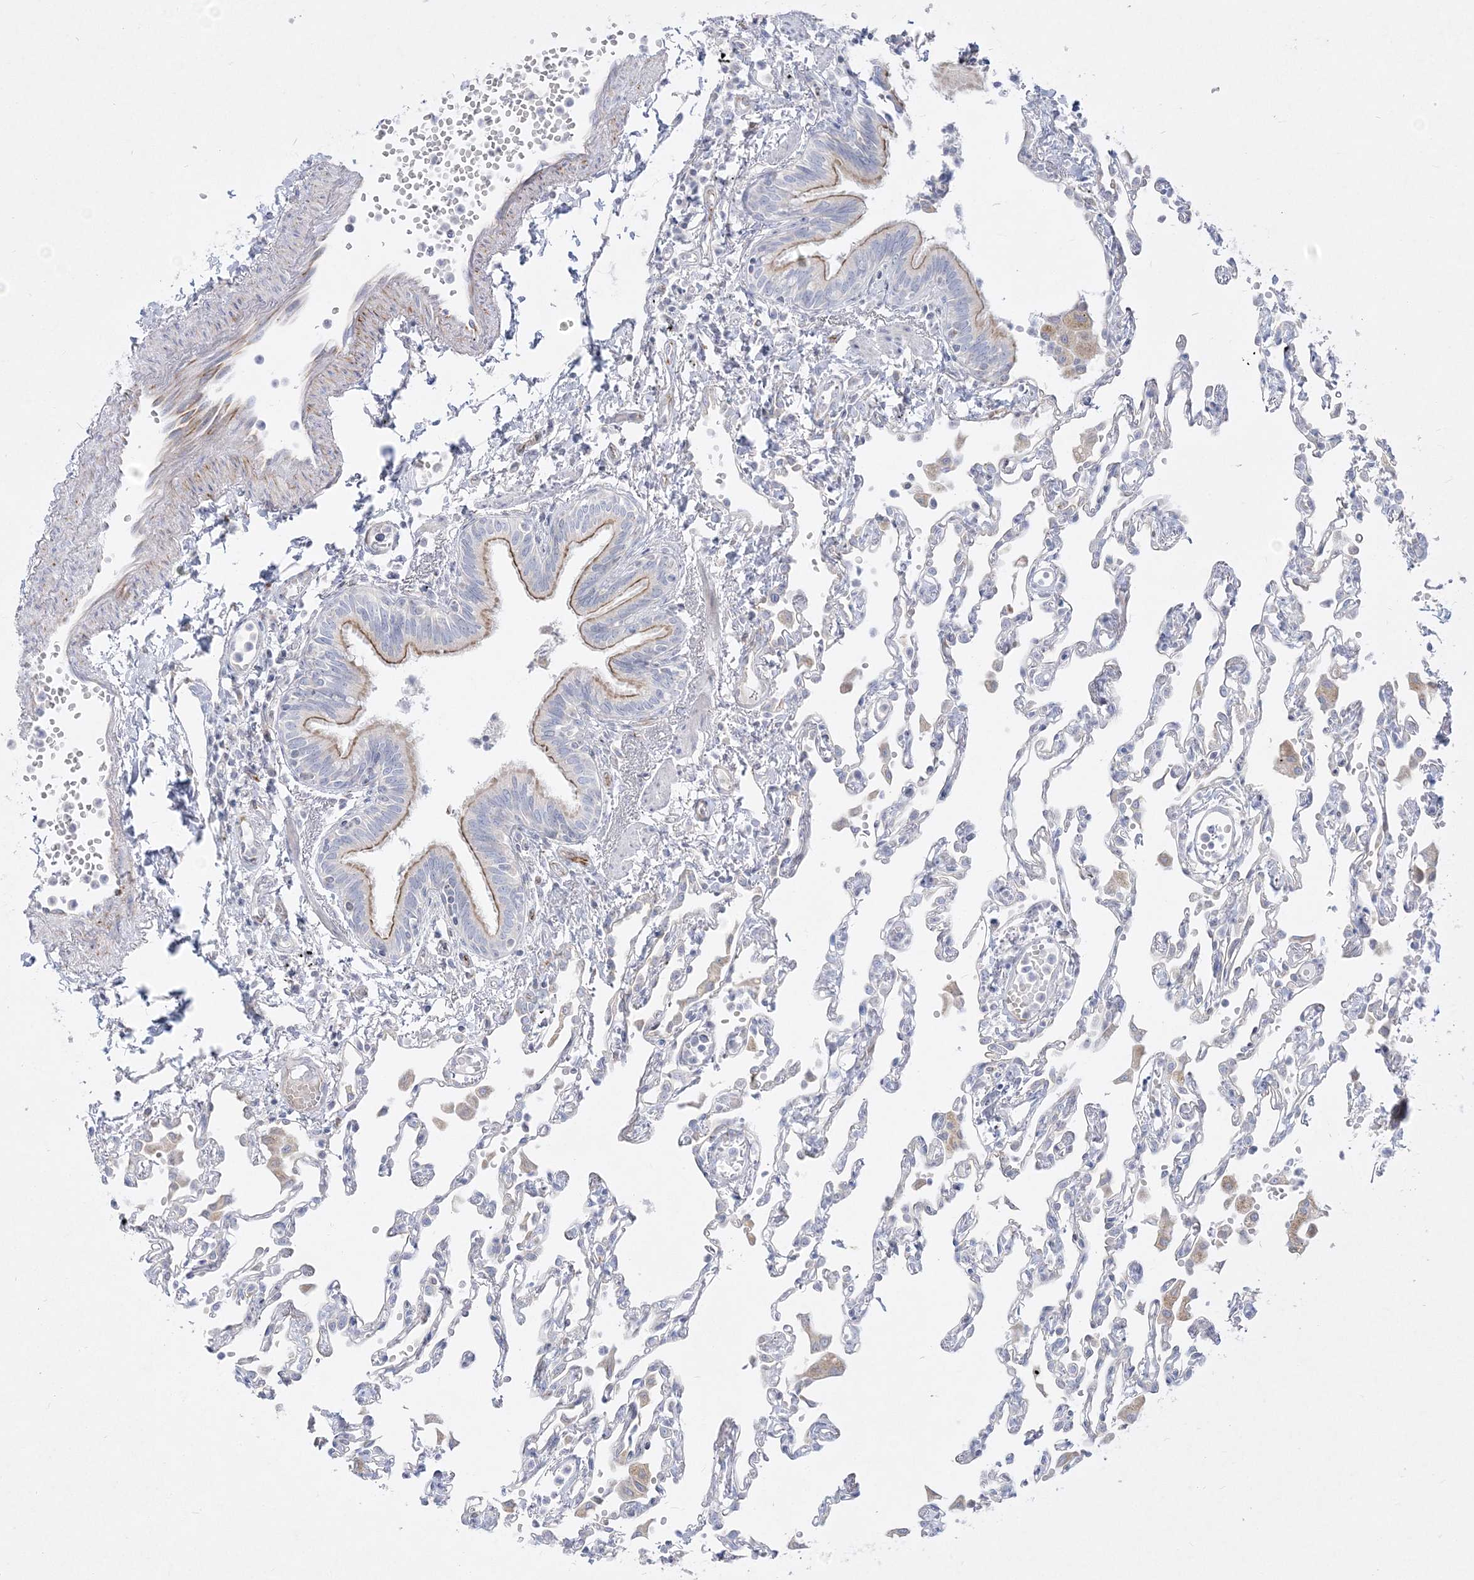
{"staining": {"intensity": "negative", "quantity": "none", "location": "none"}, "tissue": "lung", "cell_type": "Alveolar cells", "image_type": "normal", "snomed": [{"axis": "morphology", "description": "Normal tissue, NOS"}, {"axis": "topography", "description": "Bronchus"}, {"axis": "topography", "description": "Lung"}], "caption": "This is a image of IHC staining of normal lung, which shows no positivity in alveolar cells.", "gene": "GPAT2", "patient": {"sex": "female", "age": 49}}